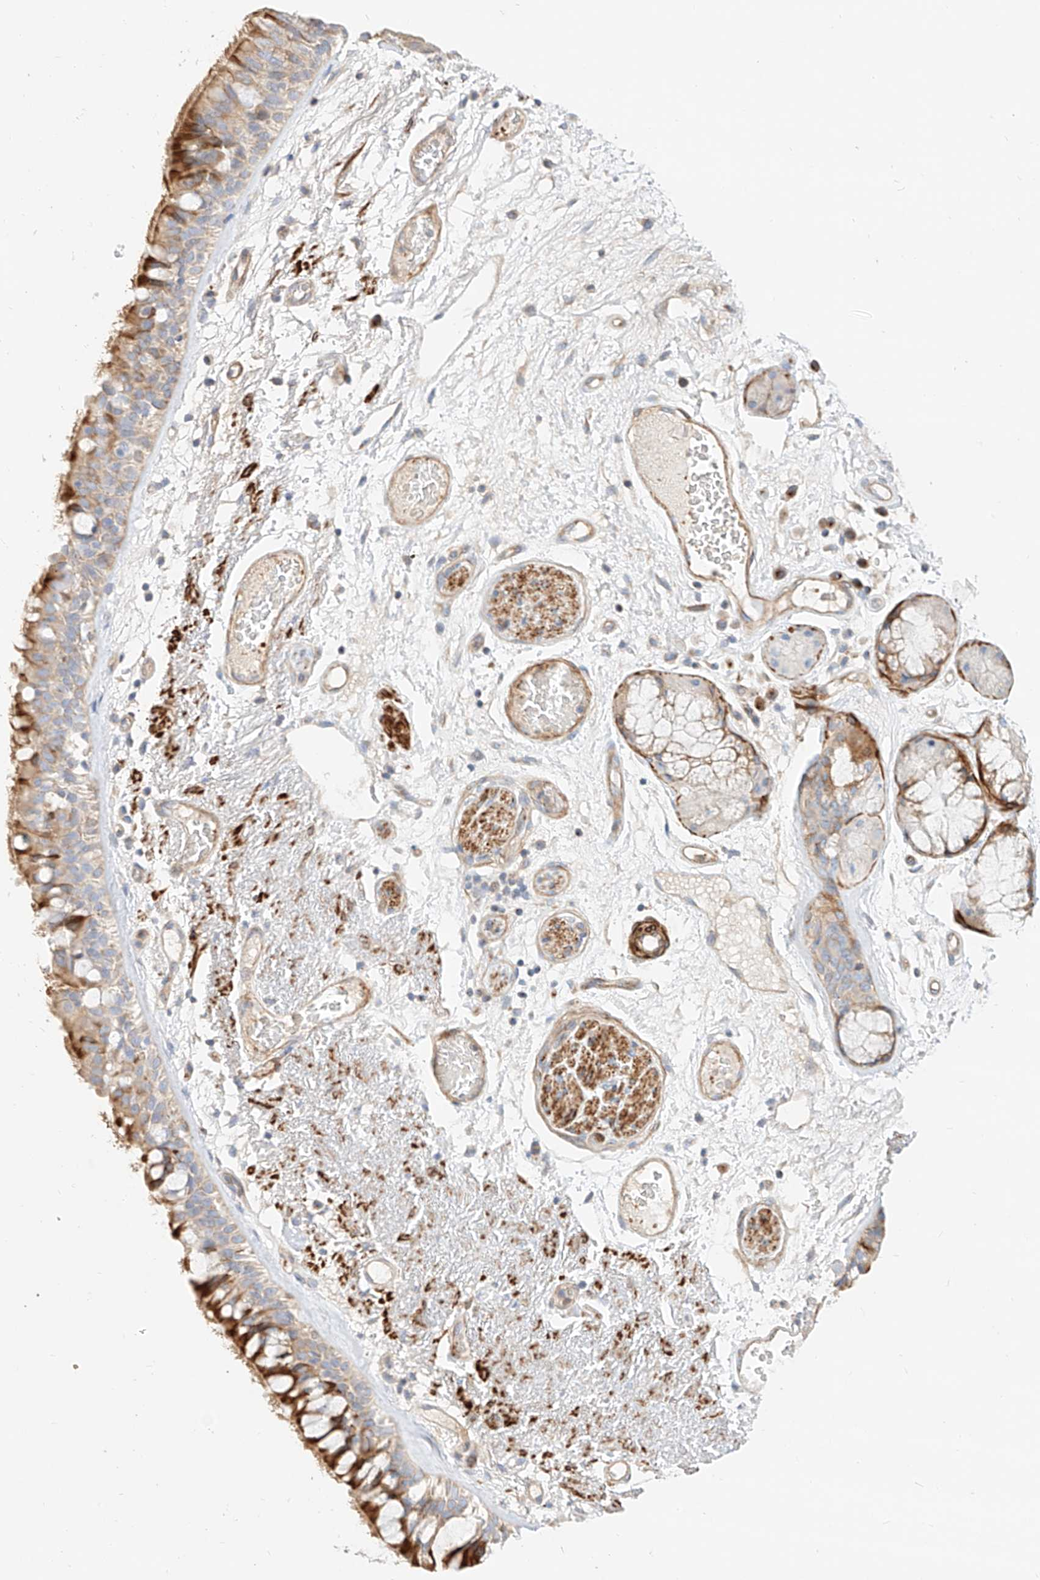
{"staining": {"intensity": "strong", "quantity": "25%-75%", "location": "cytoplasmic/membranous"}, "tissue": "bronchus", "cell_type": "Respiratory epithelial cells", "image_type": "normal", "snomed": [{"axis": "morphology", "description": "Normal tissue, NOS"}, {"axis": "morphology", "description": "Squamous cell carcinoma, NOS"}, {"axis": "topography", "description": "Lymph node"}, {"axis": "topography", "description": "Bronchus"}, {"axis": "topography", "description": "Lung"}], "caption": "High-power microscopy captured an IHC histopathology image of benign bronchus, revealing strong cytoplasmic/membranous expression in approximately 25%-75% of respiratory epithelial cells. Immunohistochemistry (ihc) stains the protein of interest in brown and the nuclei are stained blue.", "gene": "KCNH5", "patient": {"sex": "male", "age": 66}}